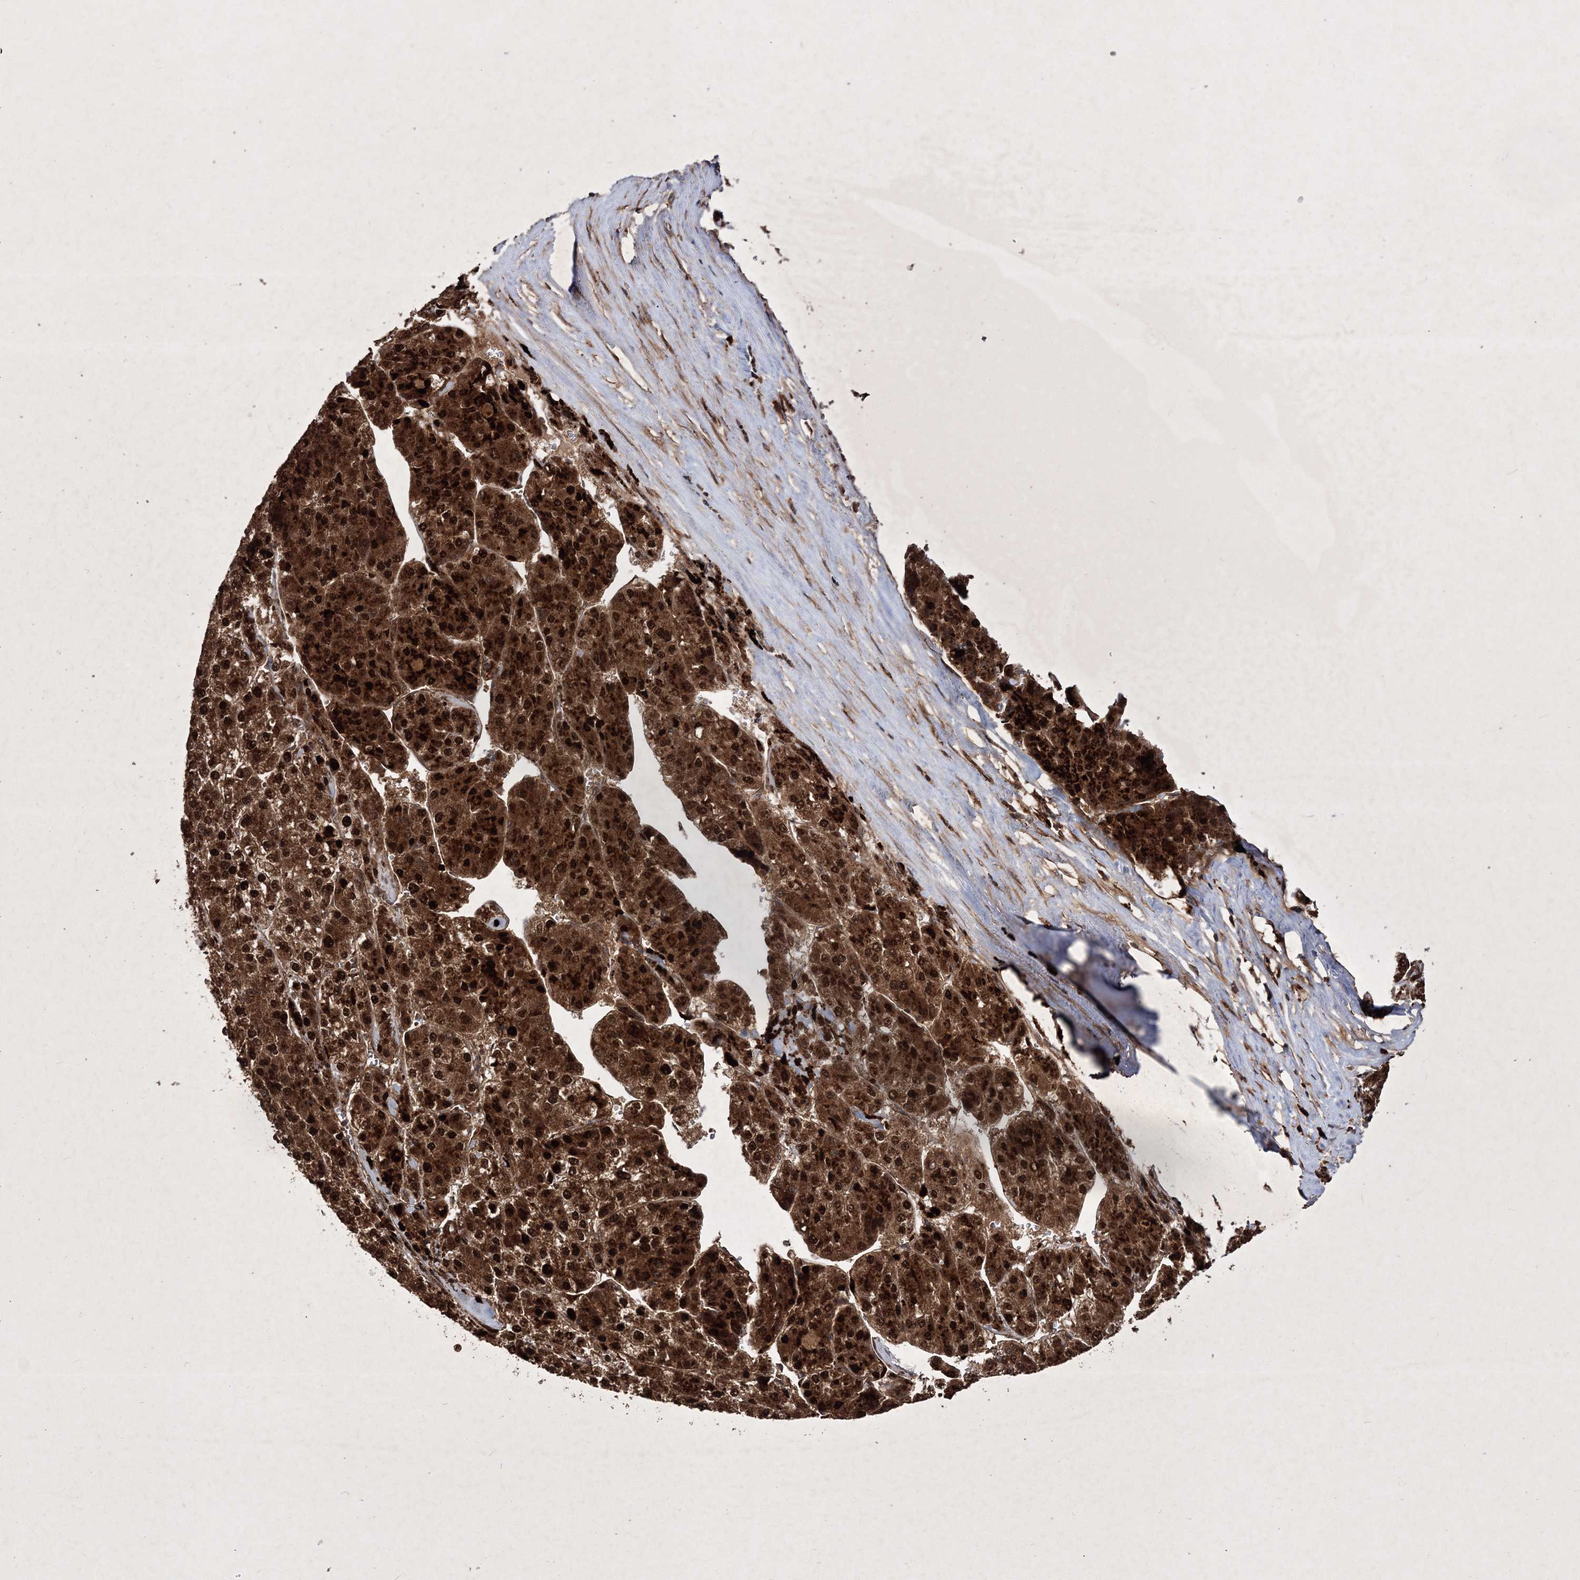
{"staining": {"intensity": "strong", "quantity": ">75%", "location": "cytoplasmic/membranous,nuclear"}, "tissue": "liver cancer", "cell_type": "Tumor cells", "image_type": "cancer", "snomed": [{"axis": "morphology", "description": "Carcinoma, Hepatocellular, NOS"}, {"axis": "topography", "description": "Liver"}], "caption": "Protein expression analysis of liver cancer reveals strong cytoplasmic/membranous and nuclear positivity in approximately >75% of tumor cells. (DAB IHC with brightfield microscopy, high magnification).", "gene": "DNAJC13", "patient": {"sex": "female", "age": 73}}